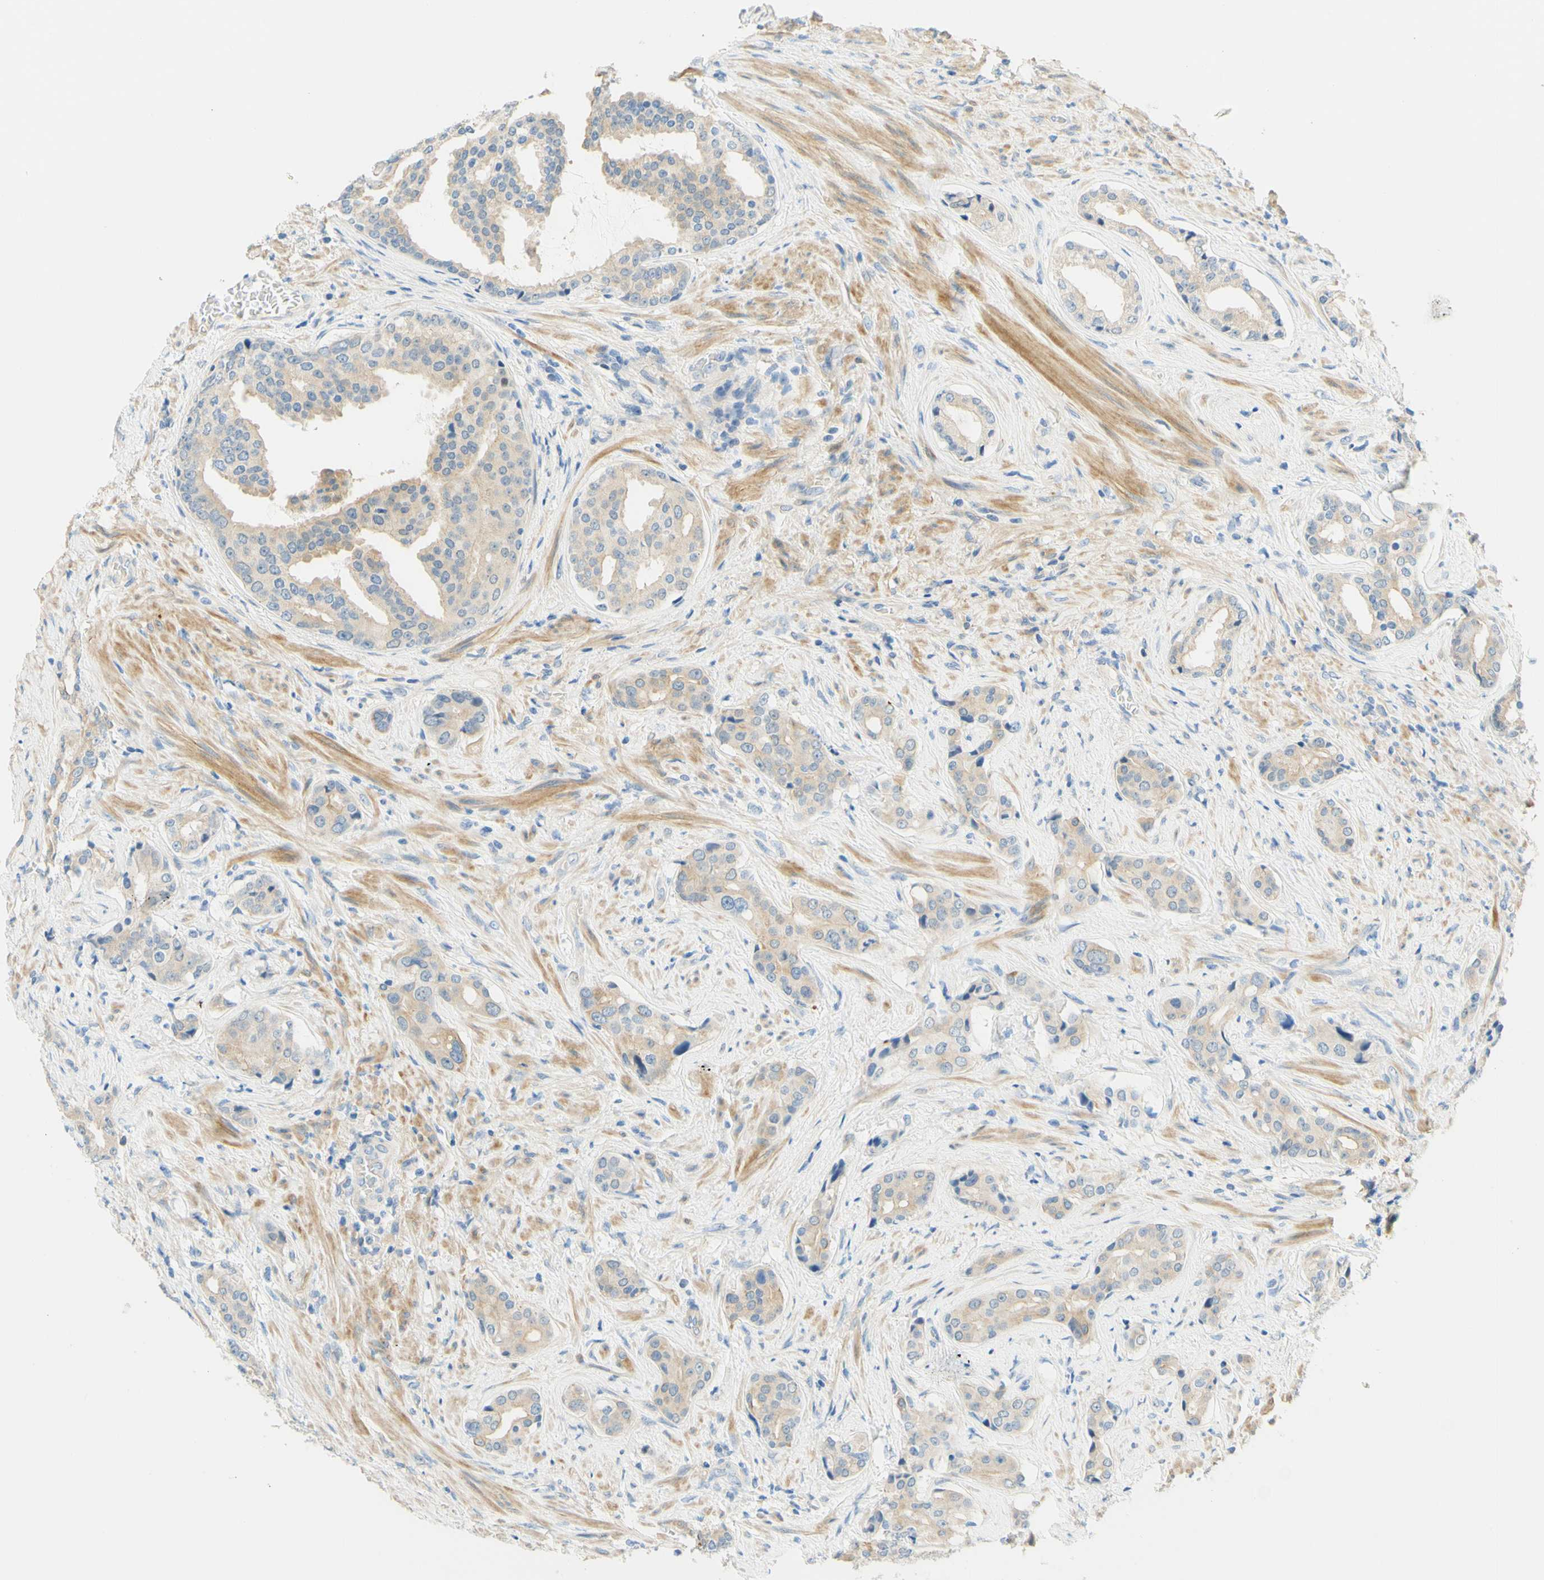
{"staining": {"intensity": "weak", "quantity": ">75%", "location": "cytoplasmic/membranous"}, "tissue": "prostate cancer", "cell_type": "Tumor cells", "image_type": "cancer", "snomed": [{"axis": "morphology", "description": "Adenocarcinoma, High grade"}, {"axis": "topography", "description": "Prostate"}], "caption": "Prostate cancer (high-grade adenocarcinoma) stained with a protein marker demonstrates weak staining in tumor cells.", "gene": "ENTREP2", "patient": {"sex": "male", "age": 71}}